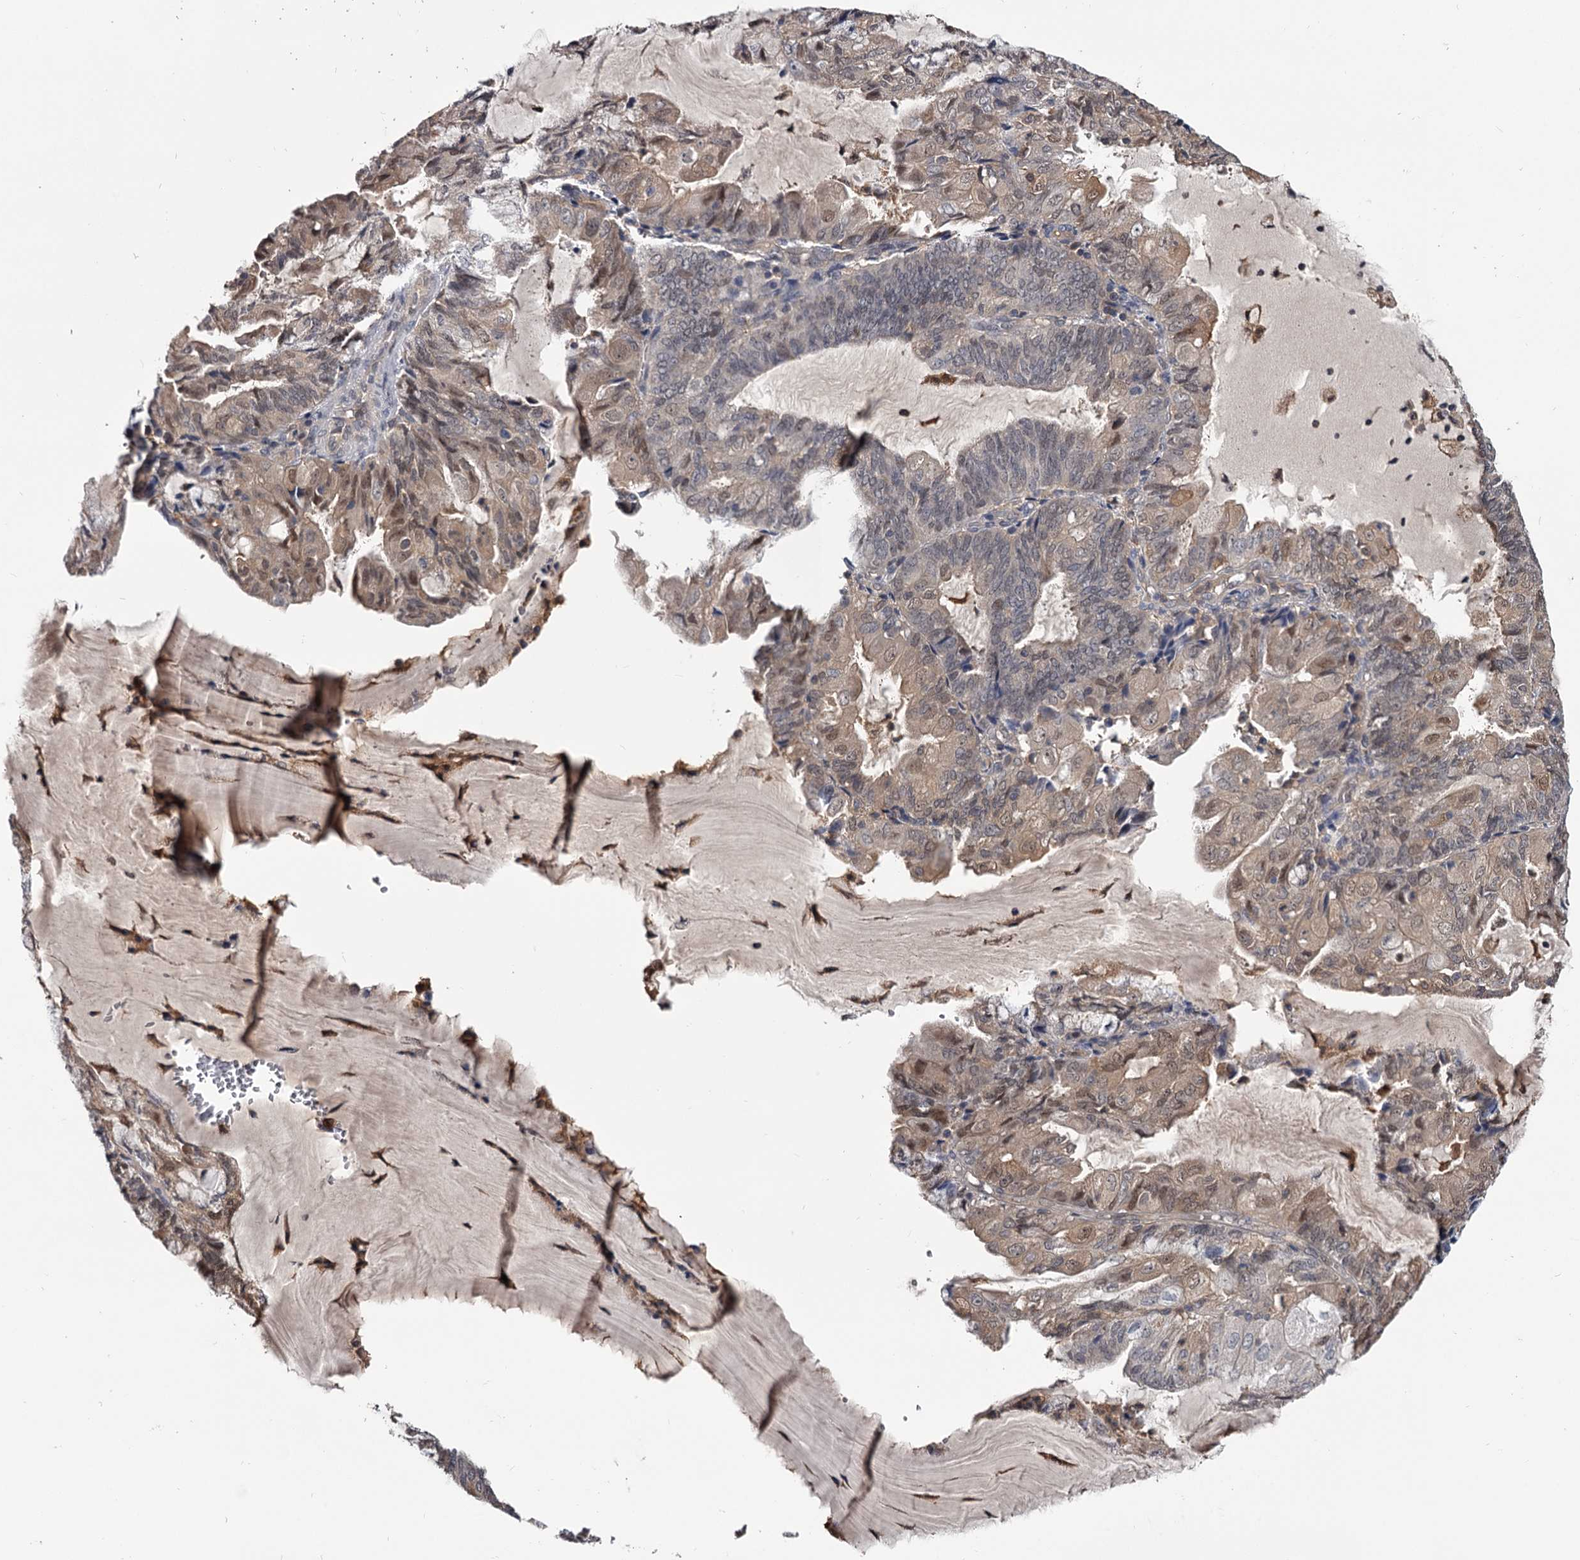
{"staining": {"intensity": "moderate", "quantity": "<25%", "location": "cytoplasmic/membranous,nuclear"}, "tissue": "endometrial cancer", "cell_type": "Tumor cells", "image_type": "cancer", "snomed": [{"axis": "morphology", "description": "Adenocarcinoma, NOS"}, {"axis": "topography", "description": "Endometrium"}], "caption": "Endometrial cancer was stained to show a protein in brown. There is low levels of moderate cytoplasmic/membranous and nuclear positivity in about <25% of tumor cells. (brown staining indicates protein expression, while blue staining denotes nuclei).", "gene": "GSTO1", "patient": {"sex": "female", "age": 81}}